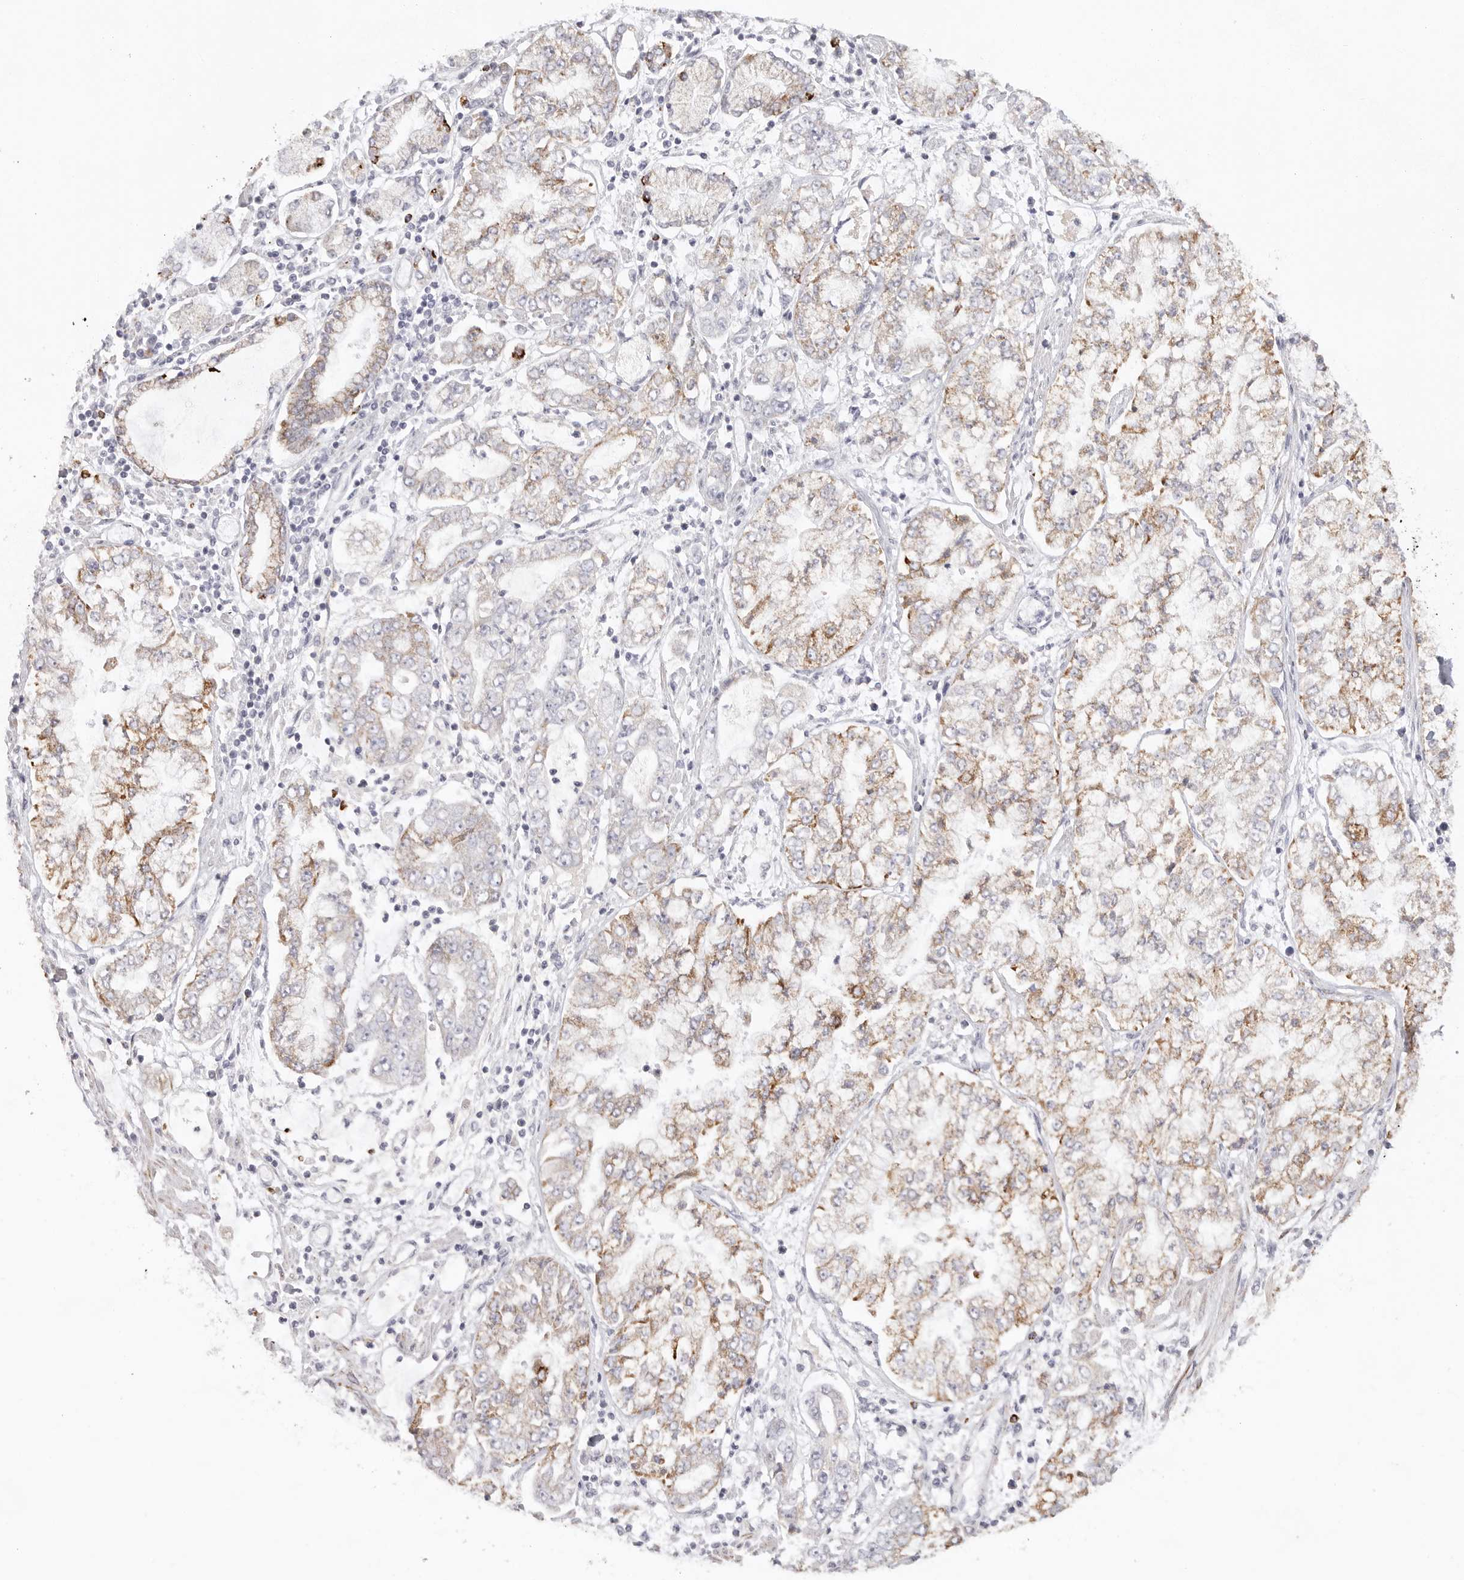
{"staining": {"intensity": "moderate", "quantity": ">75%", "location": "cytoplasmic/membranous"}, "tissue": "stomach cancer", "cell_type": "Tumor cells", "image_type": "cancer", "snomed": [{"axis": "morphology", "description": "Adenocarcinoma, NOS"}, {"axis": "topography", "description": "Stomach"}], "caption": "Adenocarcinoma (stomach) stained with DAB IHC exhibits medium levels of moderate cytoplasmic/membranous expression in approximately >75% of tumor cells. Nuclei are stained in blue.", "gene": "ELP3", "patient": {"sex": "male", "age": 76}}